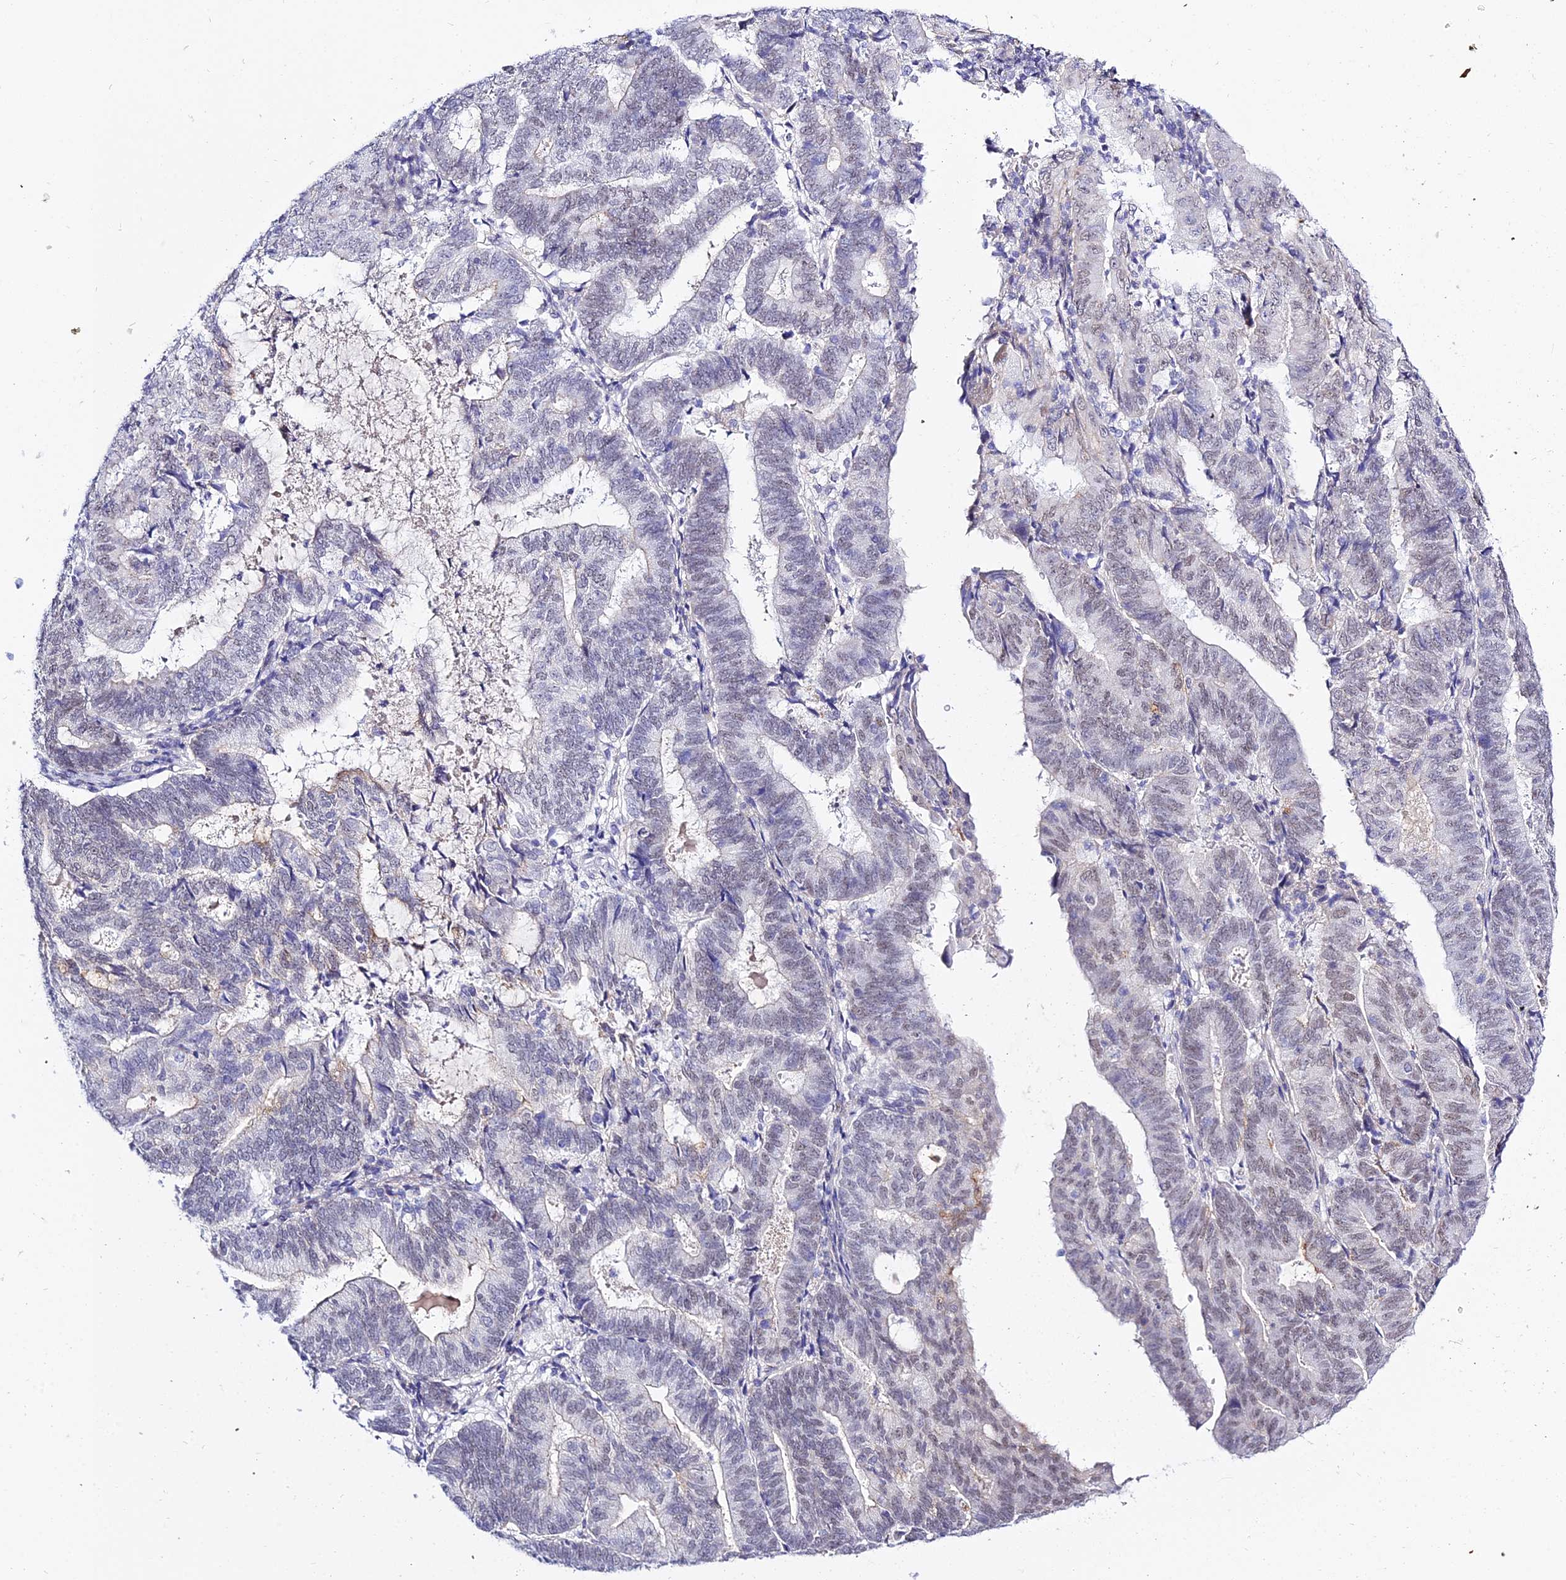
{"staining": {"intensity": "negative", "quantity": "none", "location": "none"}, "tissue": "endometrial cancer", "cell_type": "Tumor cells", "image_type": "cancer", "snomed": [{"axis": "morphology", "description": "Adenocarcinoma, NOS"}, {"axis": "topography", "description": "Endometrium"}], "caption": "IHC image of endometrial cancer stained for a protein (brown), which exhibits no positivity in tumor cells.", "gene": "ZNF628", "patient": {"sex": "female", "age": 70}}